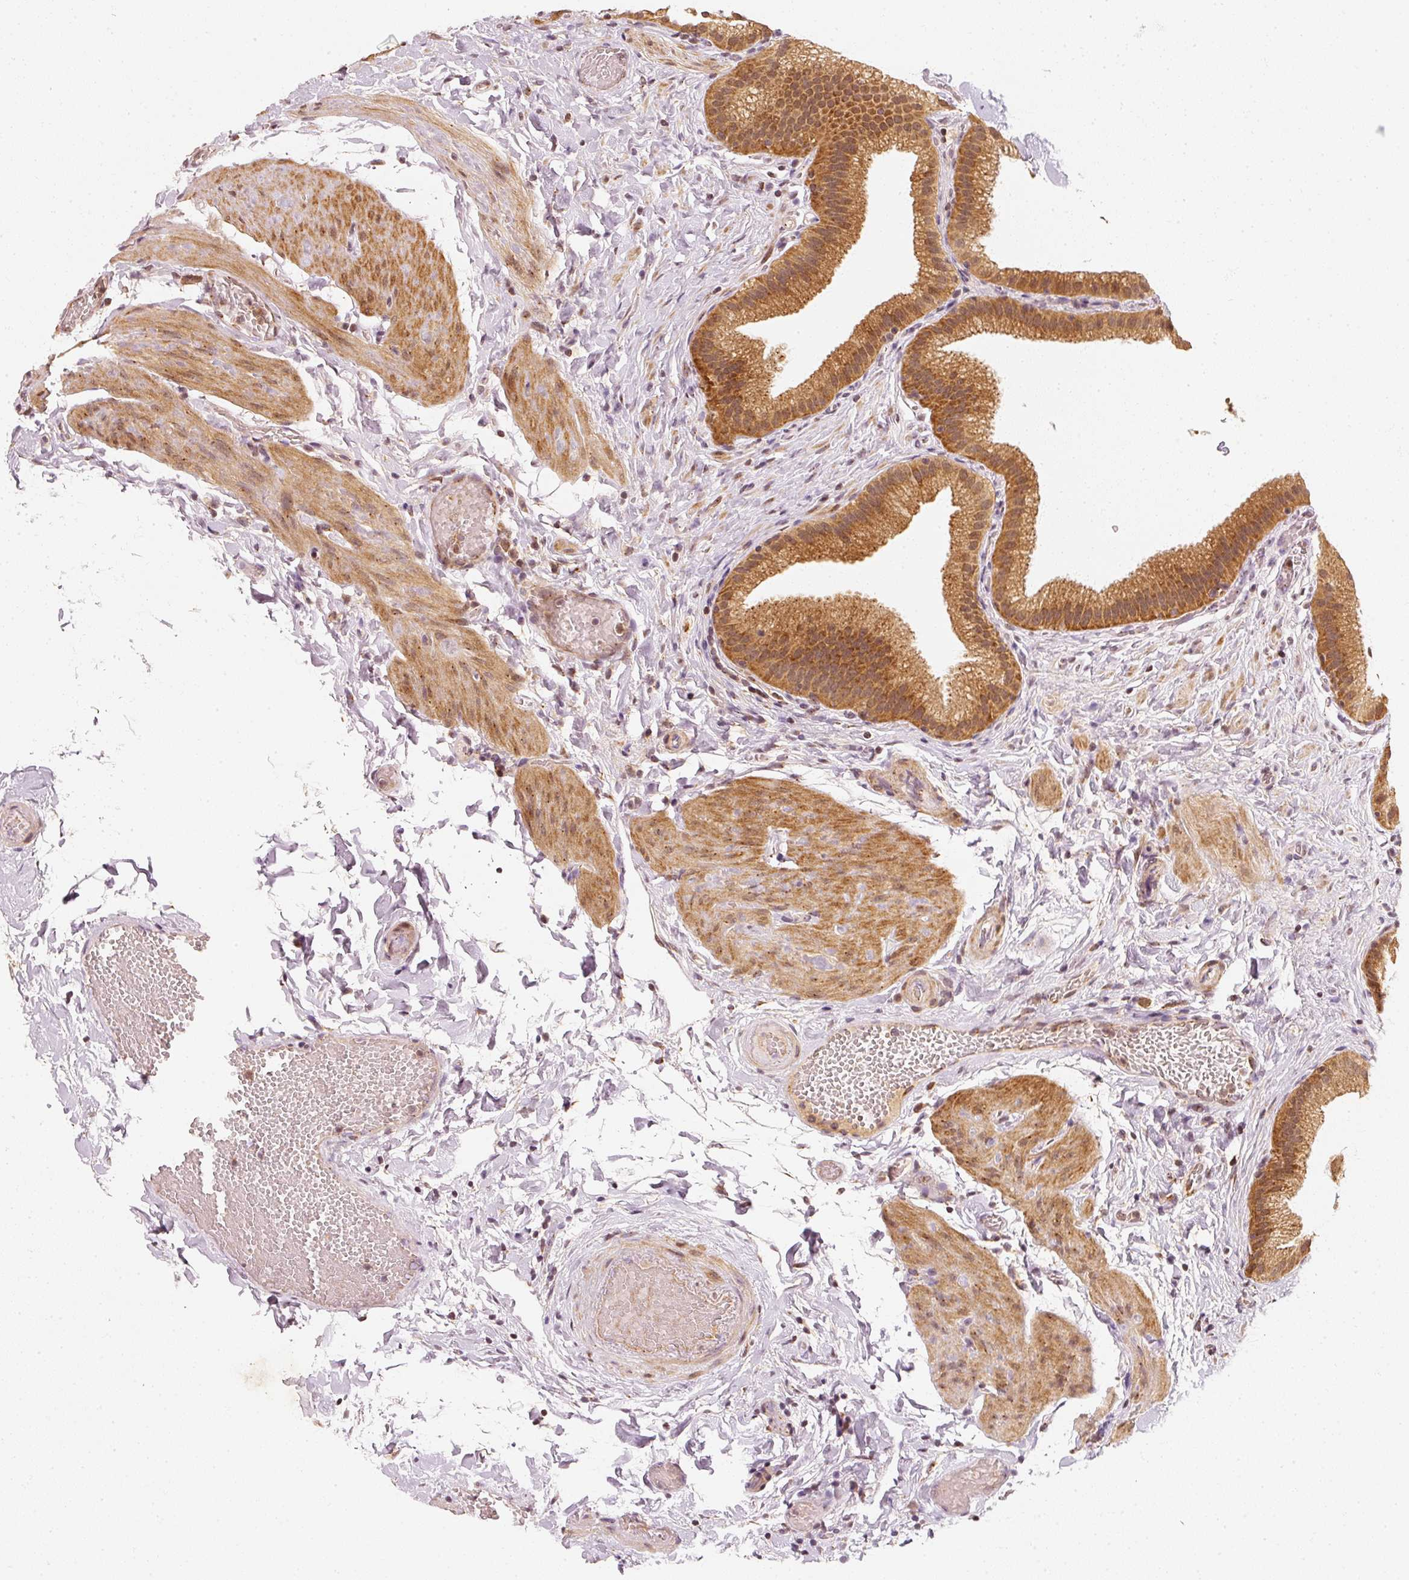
{"staining": {"intensity": "strong", "quantity": ">75%", "location": "cytoplasmic/membranous"}, "tissue": "gallbladder", "cell_type": "Glandular cells", "image_type": "normal", "snomed": [{"axis": "morphology", "description": "Normal tissue, NOS"}, {"axis": "topography", "description": "Gallbladder"}], "caption": "A high-resolution micrograph shows IHC staining of unremarkable gallbladder, which displays strong cytoplasmic/membranous positivity in about >75% of glandular cells. (brown staining indicates protein expression, while blue staining denotes nuclei).", "gene": "EEF1A1", "patient": {"sex": "female", "age": 63}}